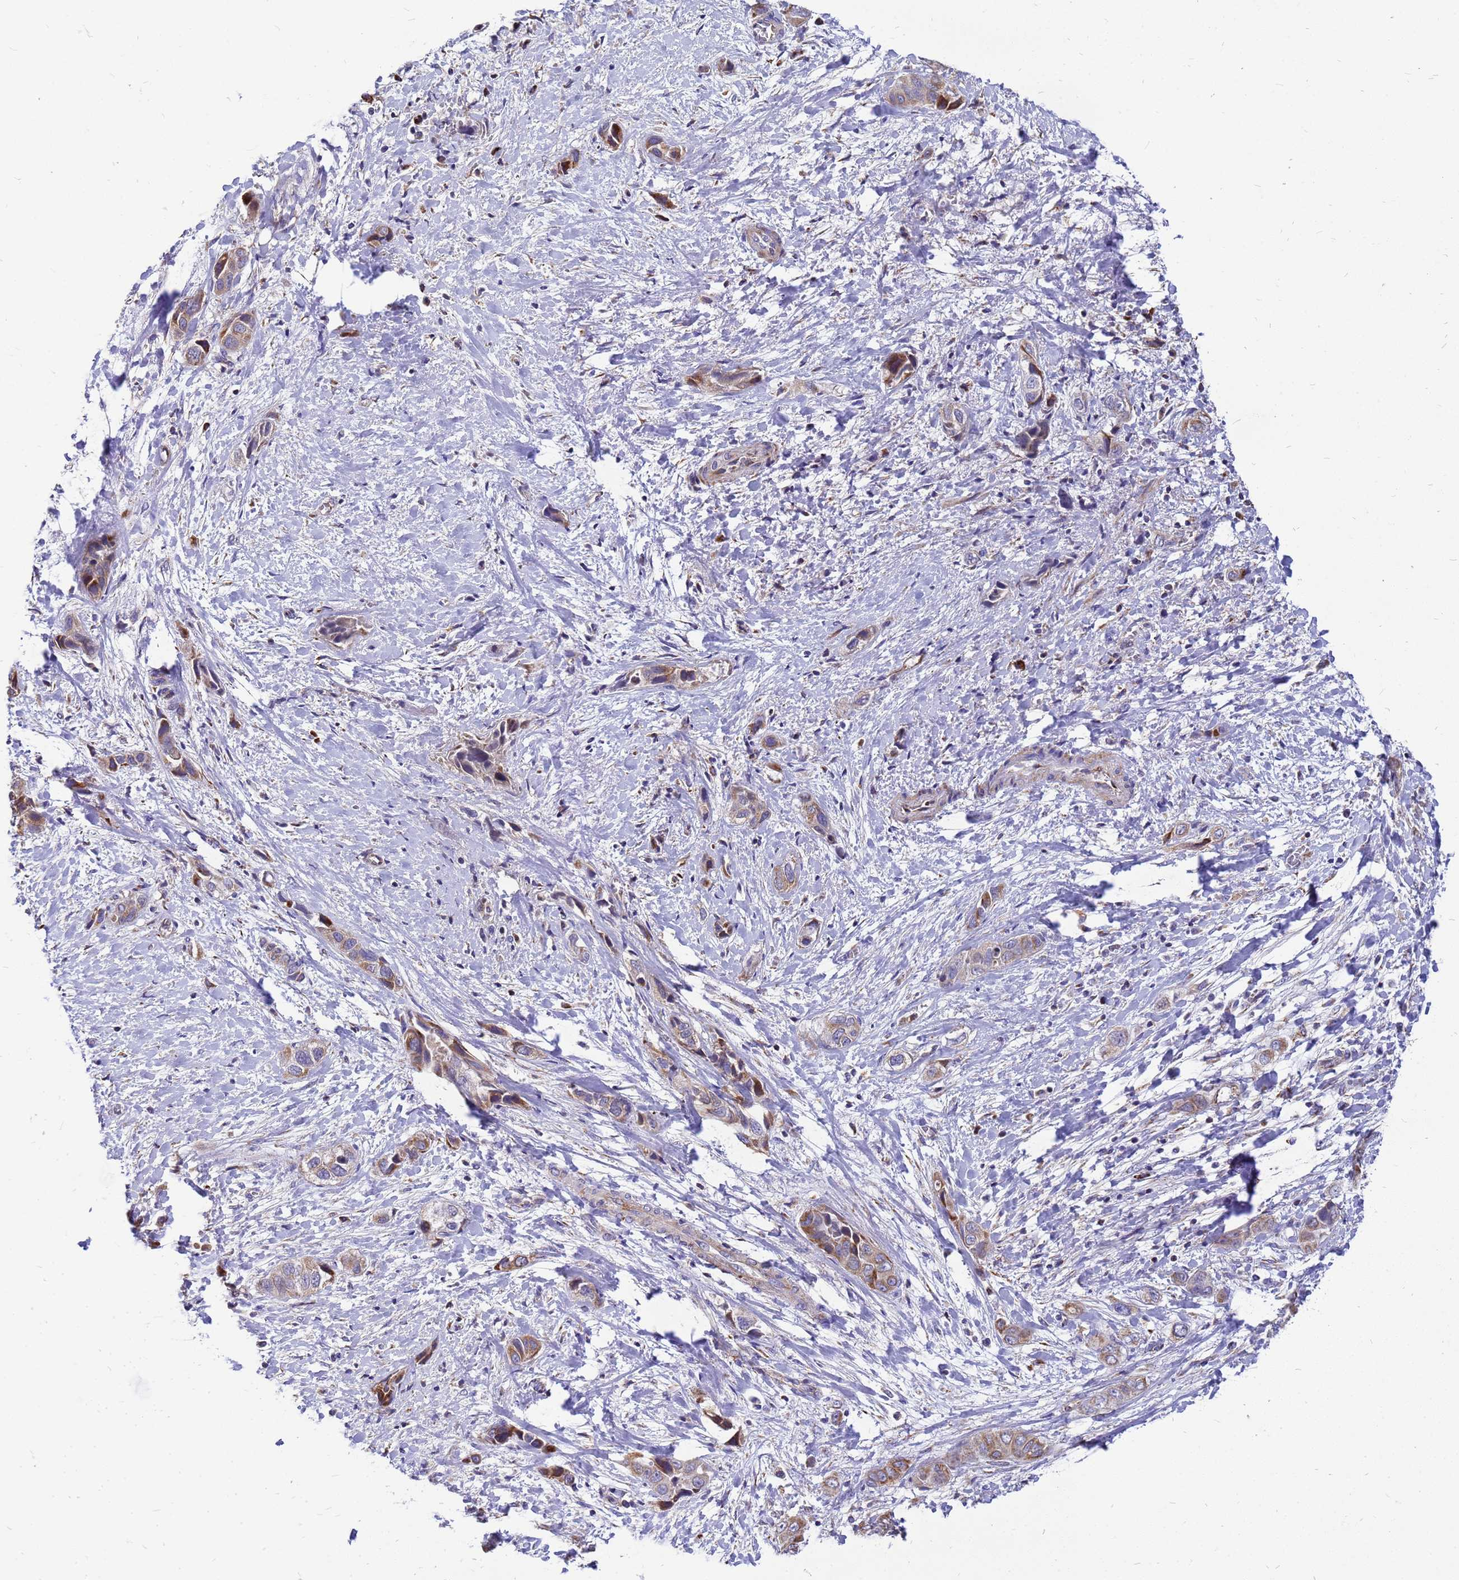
{"staining": {"intensity": "moderate", "quantity": ">75%", "location": "cytoplasmic/membranous"}, "tissue": "liver cancer", "cell_type": "Tumor cells", "image_type": "cancer", "snomed": [{"axis": "morphology", "description": "Cholangiocarcinoma"}, {"axis": "topography", "description": "Liver"}], "caption": "Immunohistochemical staining of cholangiocarcinoma (liver) demonstrates medium levels of moderate cytoplasmic/membranous expression in about >75% of tumor cells.", "gene": "CMC4", "patient": {"sex": "female", "age": 52}}